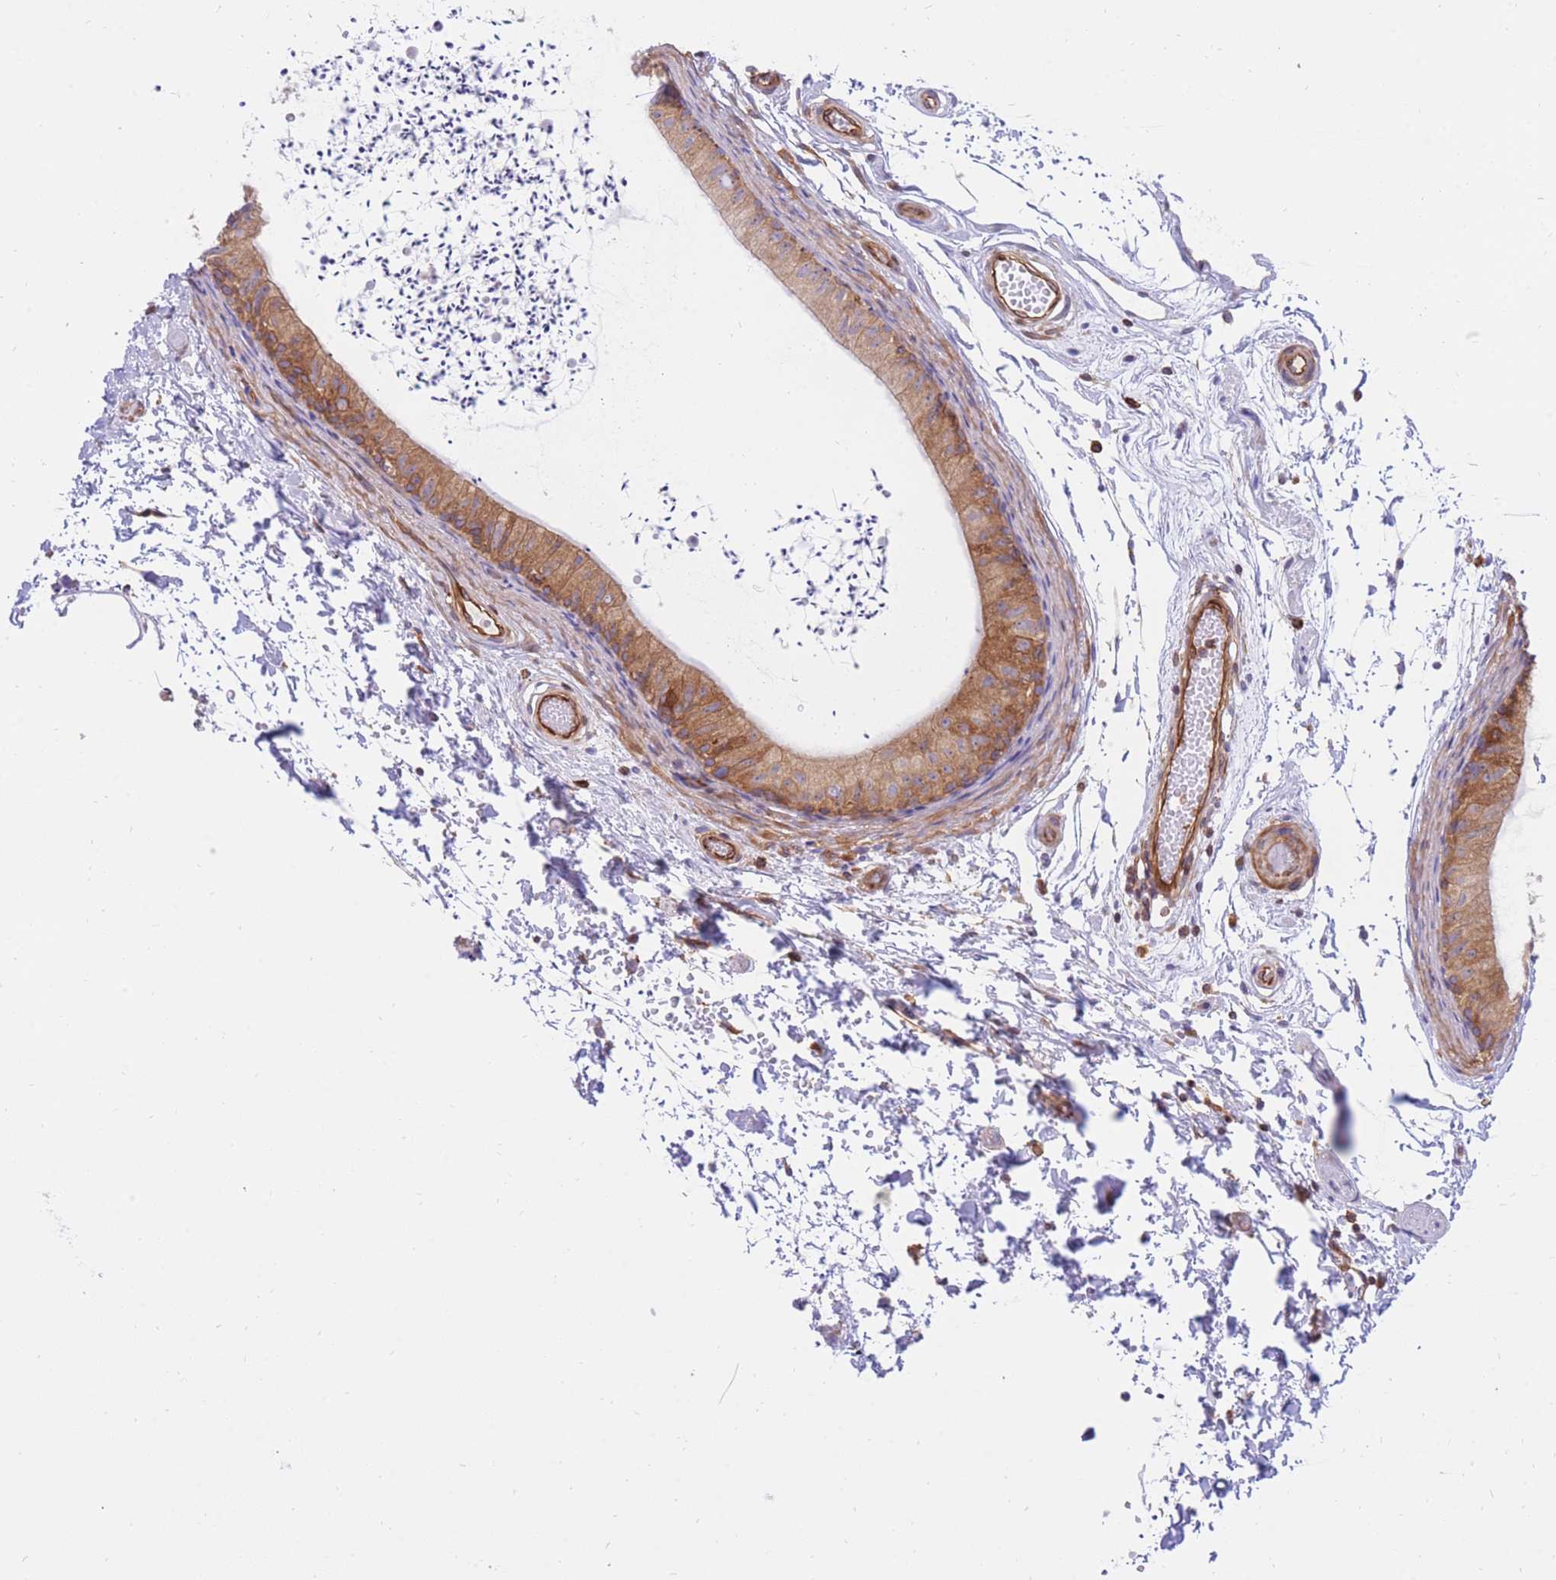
{"staining": {"intensity": "moderate", "quantity": ">75%", "location": "cytoplasmic/membranous"}, "tissue": "epididymis", "cell_type": "Glandular cells", "image_type": "normal", "snomed": [{"axis": "morphology", "description": "Normal tissue, NOS"}, {"axis": "topography", "description": "Epididymis"}], "caption": "A medium amount of moderate cytoplasmic/membranous positivity is identified in about >75% of glandular cells in normal epididymis.", "gene": "REM1", "patient": {"sex": "male", "age": 50}}